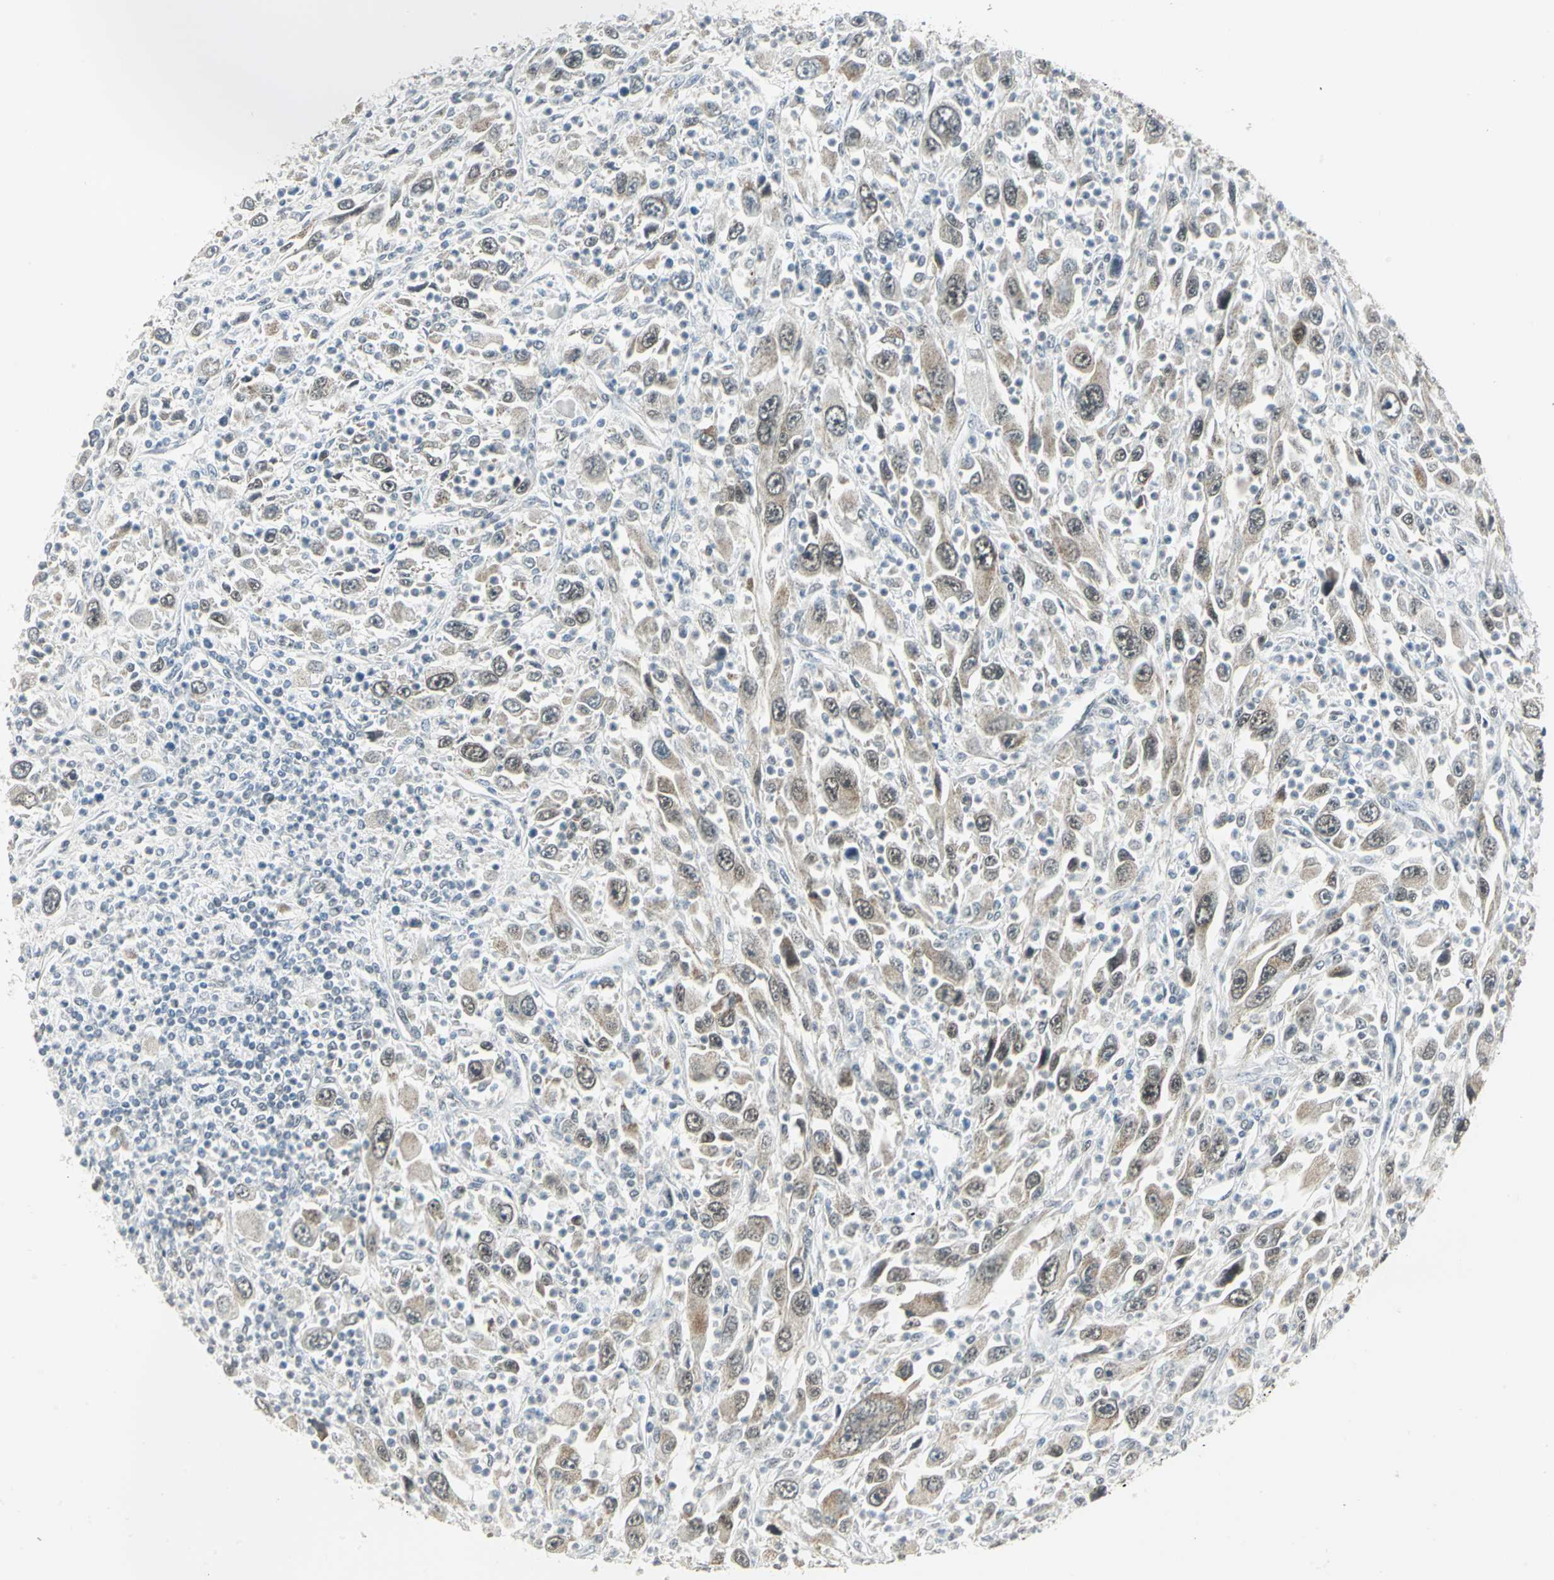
{"staining": {"intensity": "weak", "quantity": ">75%", "location": "cytoplasmic/membranous,nuclear"}, "tissue": "melanoma", "cell_type": "Tumor cells", "image_type": "cancer", "snomed": [{"axis": "morphology", "description": "Malignant melanoma, Metastatic site"}, {"axis": "topography", "description": "Skin"}], "caption": "Tumor cells reveal low levels of weak cytoplasmic/membranous and nuclear staining in about >75% of cells in human melanoma.", "gene": "MTA1", "patient": {"sex": "female", "age": 56}}